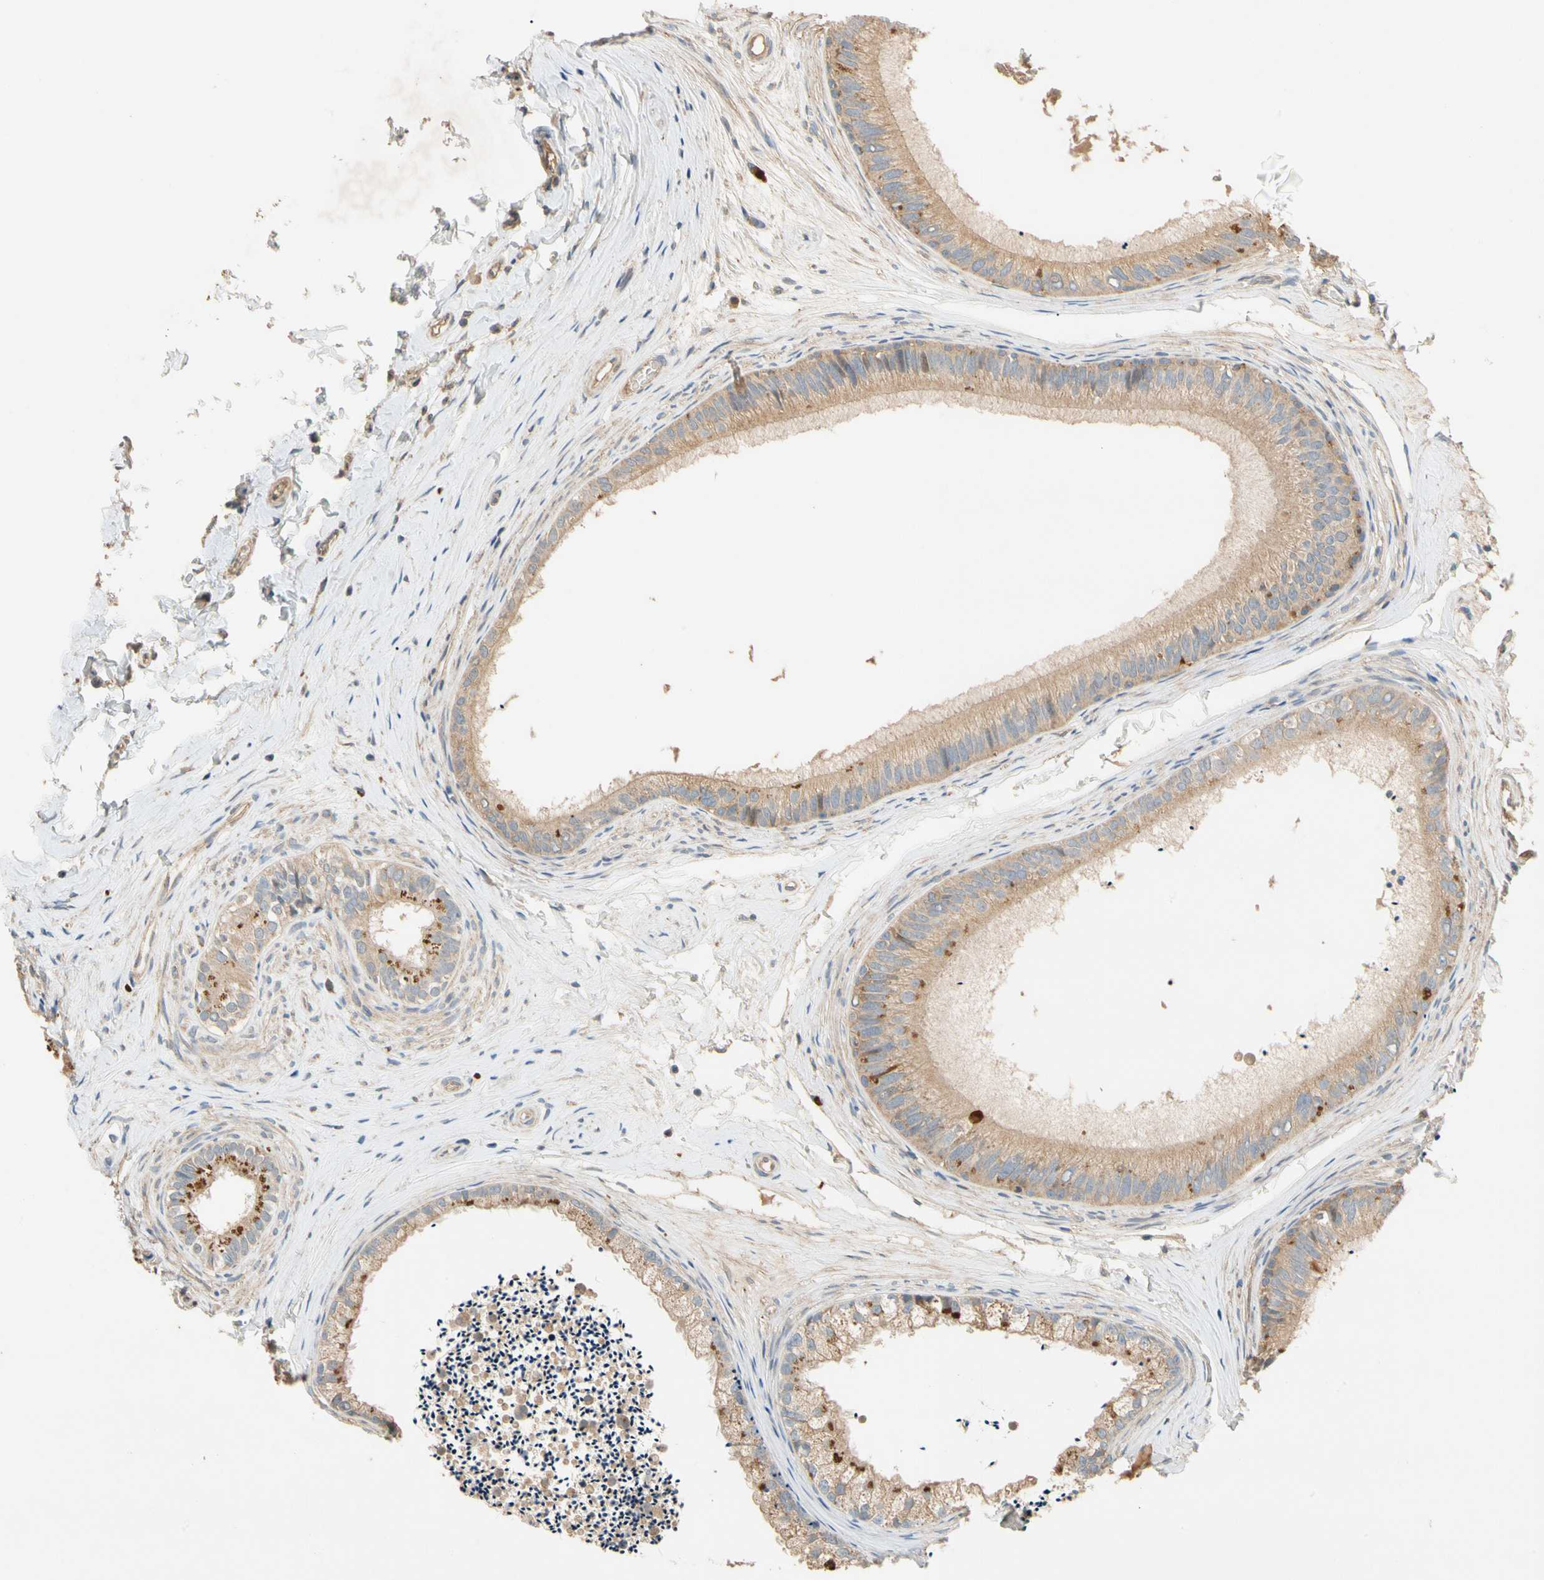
{"staining": {"intensity": "strong", "quantity": "25%-75%", "location": "cytoplasmic/membranous"}, "tissue": "epididymis", "cell_type": "Glandular cells", "image_type": "normal", "snomed": [{"axis": "morphology", "description": "Normal tissue, NOS"}, {"axis": "topography", "description": "Epididymis"}], "caption": "High-magnification brightfield microscopy of benign epididymis stained with DAB (3,3'-diaminobenzidine) (brown) and counterstained with hematoxylin (blue). glandular cells exhibit strong cytoplasmic/membranous positivity is seen in about25%-75% of cells. The staining is performed using DAB (3,3'-diaminobenzidine) brown chromogen to label protein expression. The nuclei are counter-stained blue using hematoxylin.", "gene": "USP12", "patient": {"sex": "male", "age": 56}}